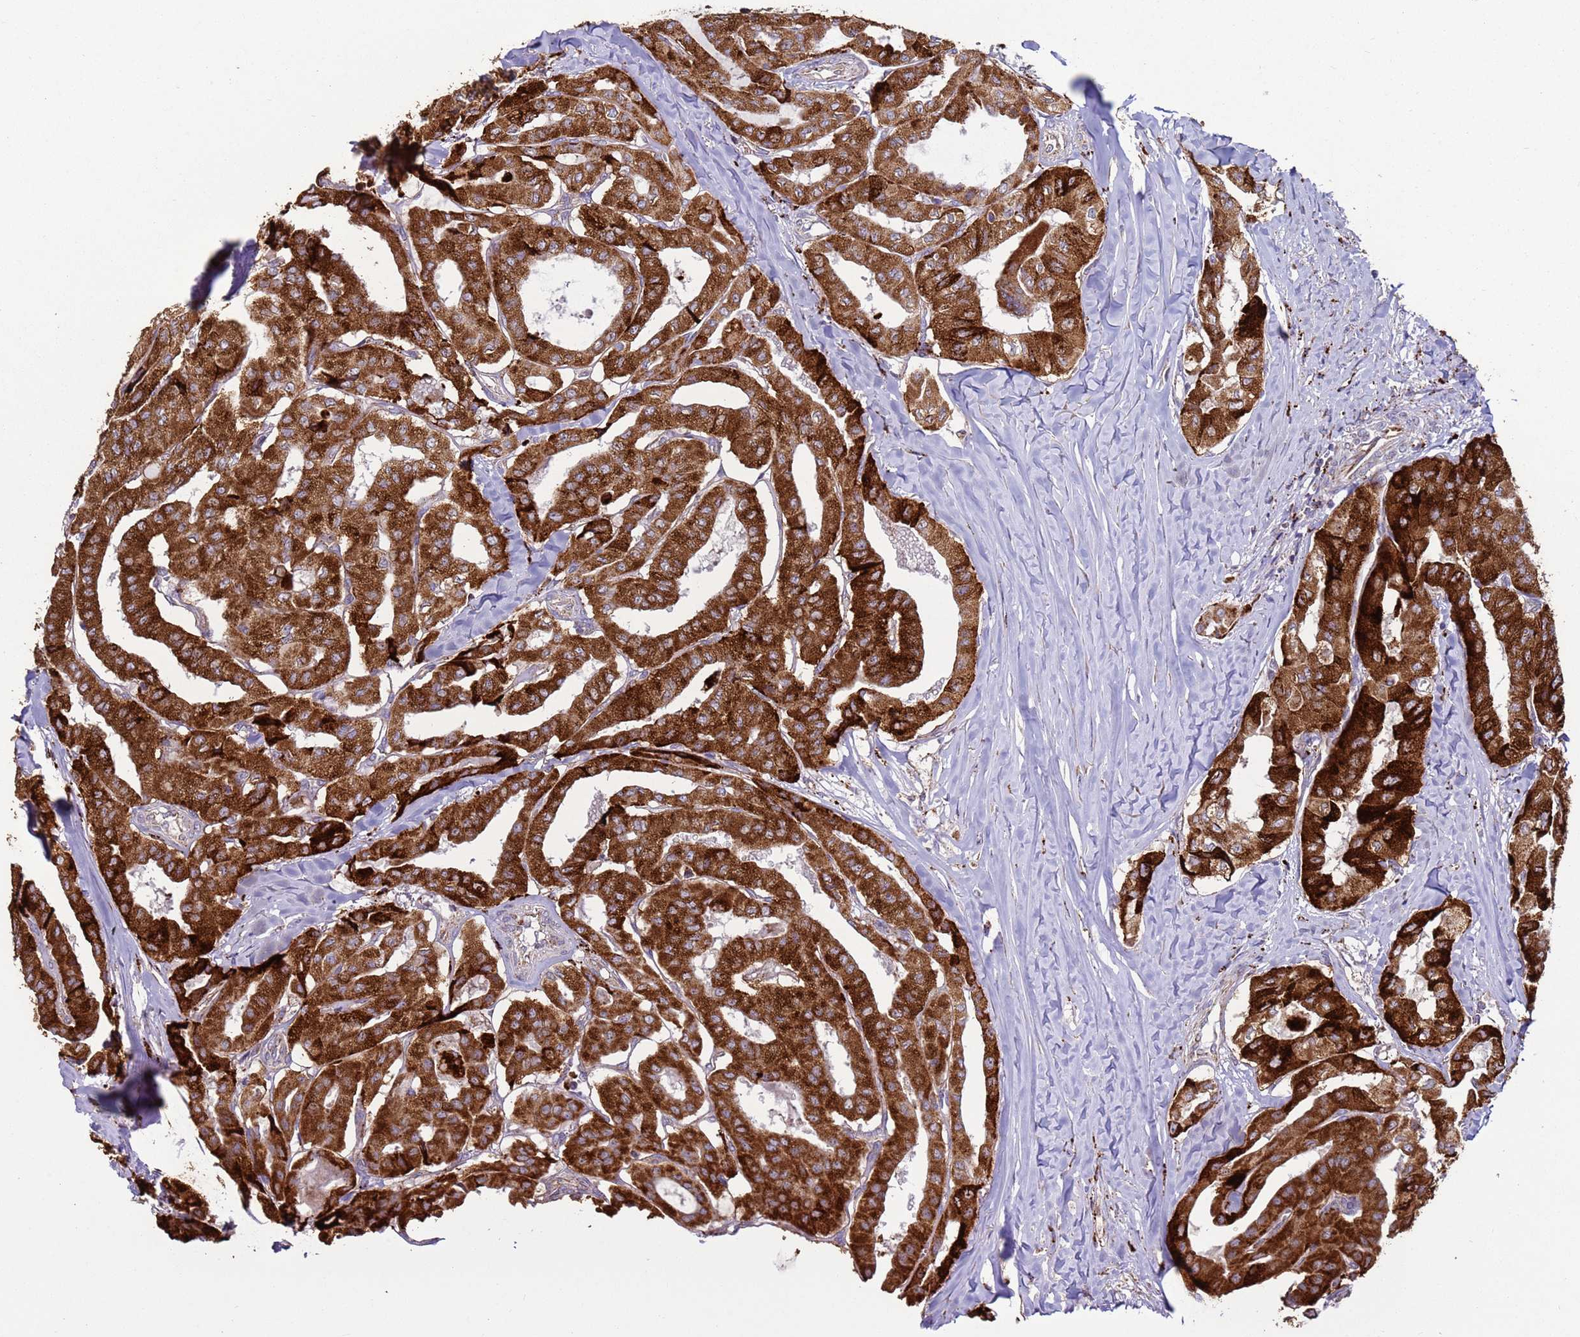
{"staining": {"intensity": "strong", "quantity": ">75%", "location": "cytoplasmic/membranous"}, "tissue": "thyroid cancer", "cell_type": "Tumor cells", "image_type": "cancer", "snomed": [{"axis": "morphology", "description": "Papillary adenocarcinoma, NOS"}, {"axis": "topography", "description": "Thyroid gland"}], "caption": "A brown stain highlights strong cytoplasmic/membranous expression of a protein in human papillary adenocarcinoma (thyroid) tumor cells.", "gene": "FBXO33", "patient": {"sex": "female", "age": 59}}